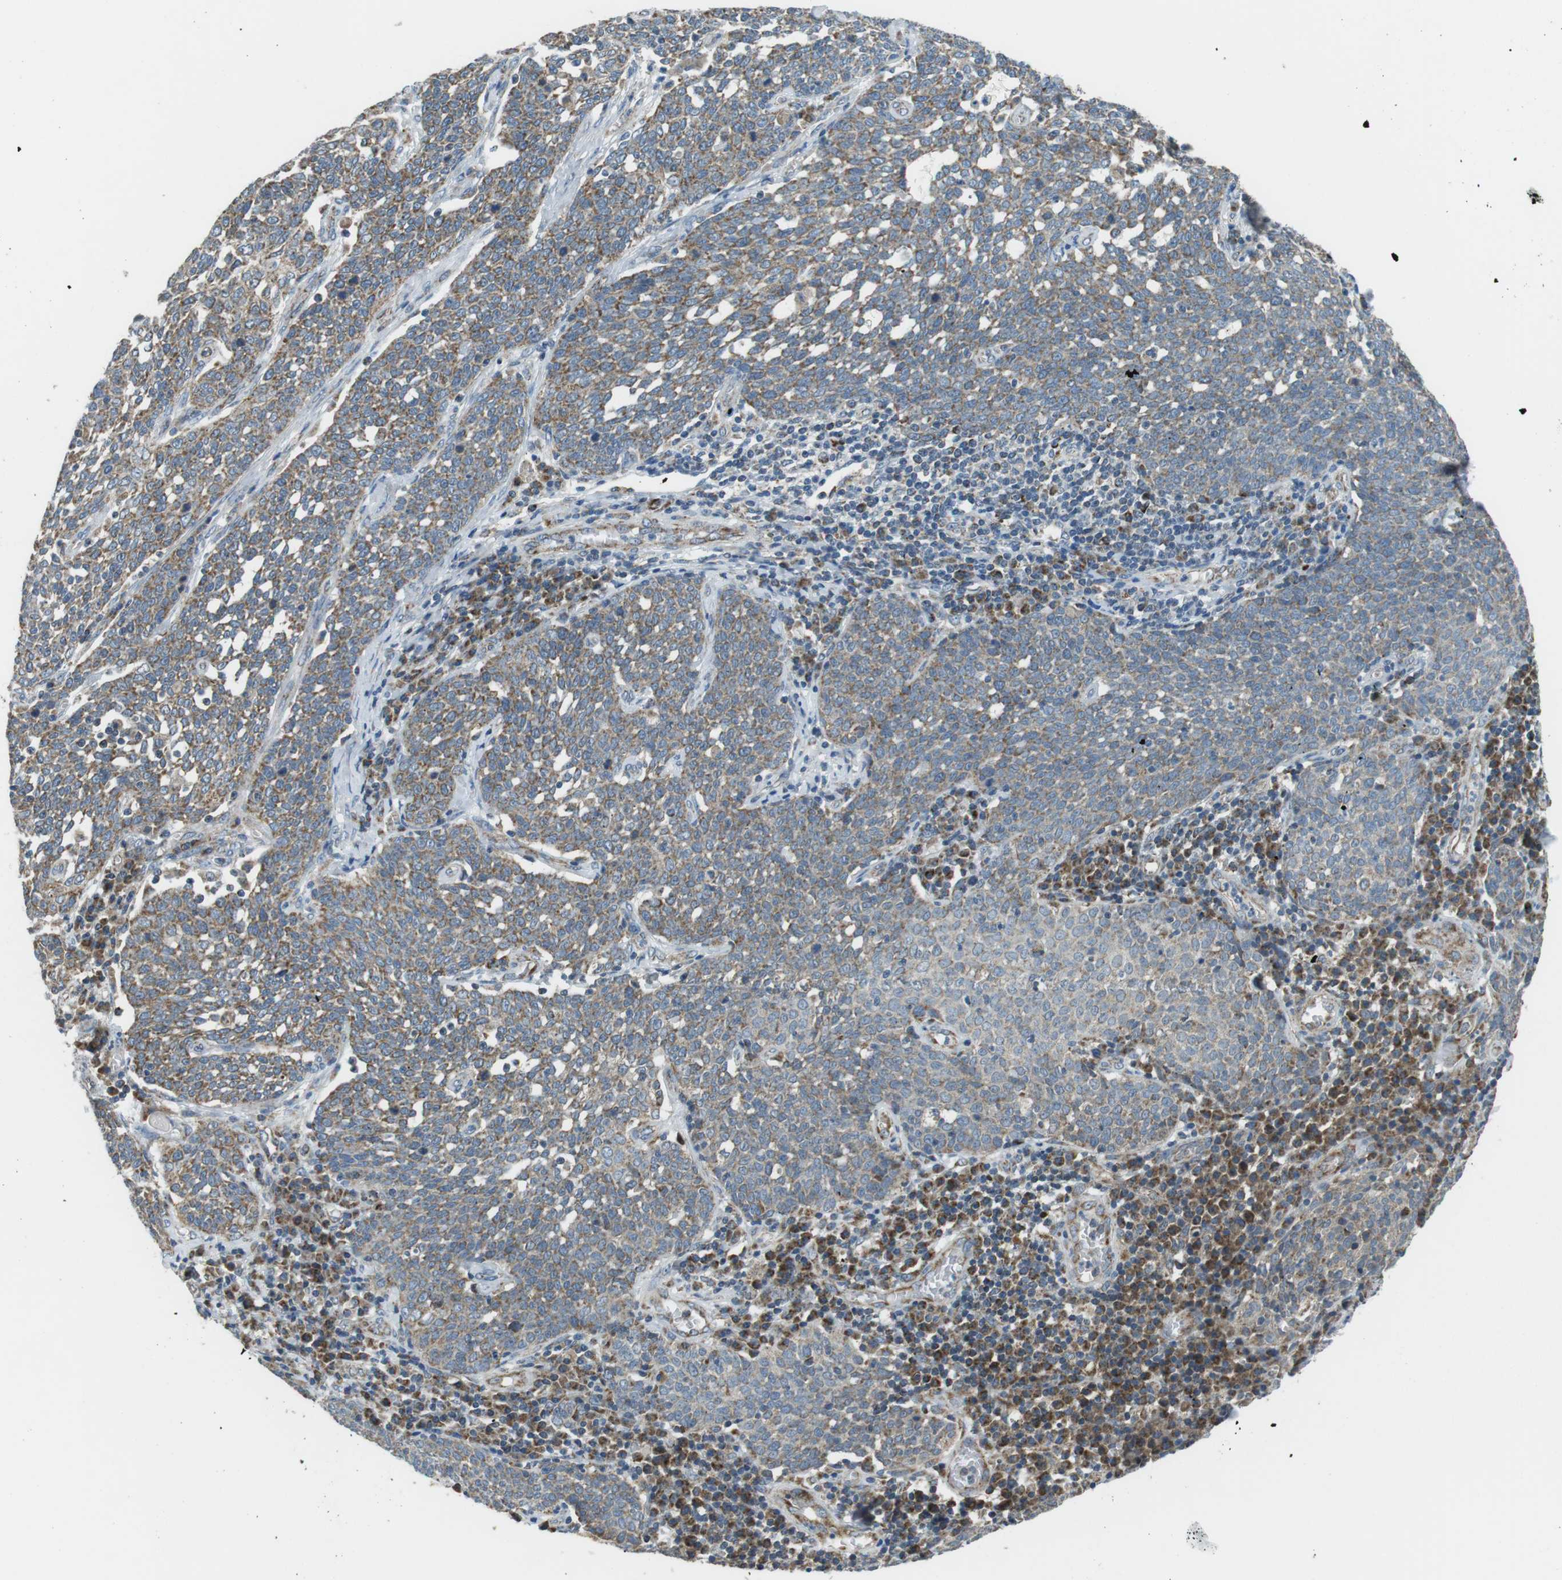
{"staining": {"intensity": "moderate", "quantity": ">75%", "location": "cytoplasmic/membranous"}, "tissue": "cervical cancer", "cell_type": "Tumor cells", "image_type": "cancer", "snomed": [{"axis": "morphology", "description": "Squamous cell carcinoma, NOS"}, {"axis": "topography", "description": "Cervix"}], "caption": "Human squamous cell carcinoma (cervical) stained with a protein marker reveals moderate staining in tumor cells.", "gene": "BACE1", "patient": {"sex": "female", "age": 34}}